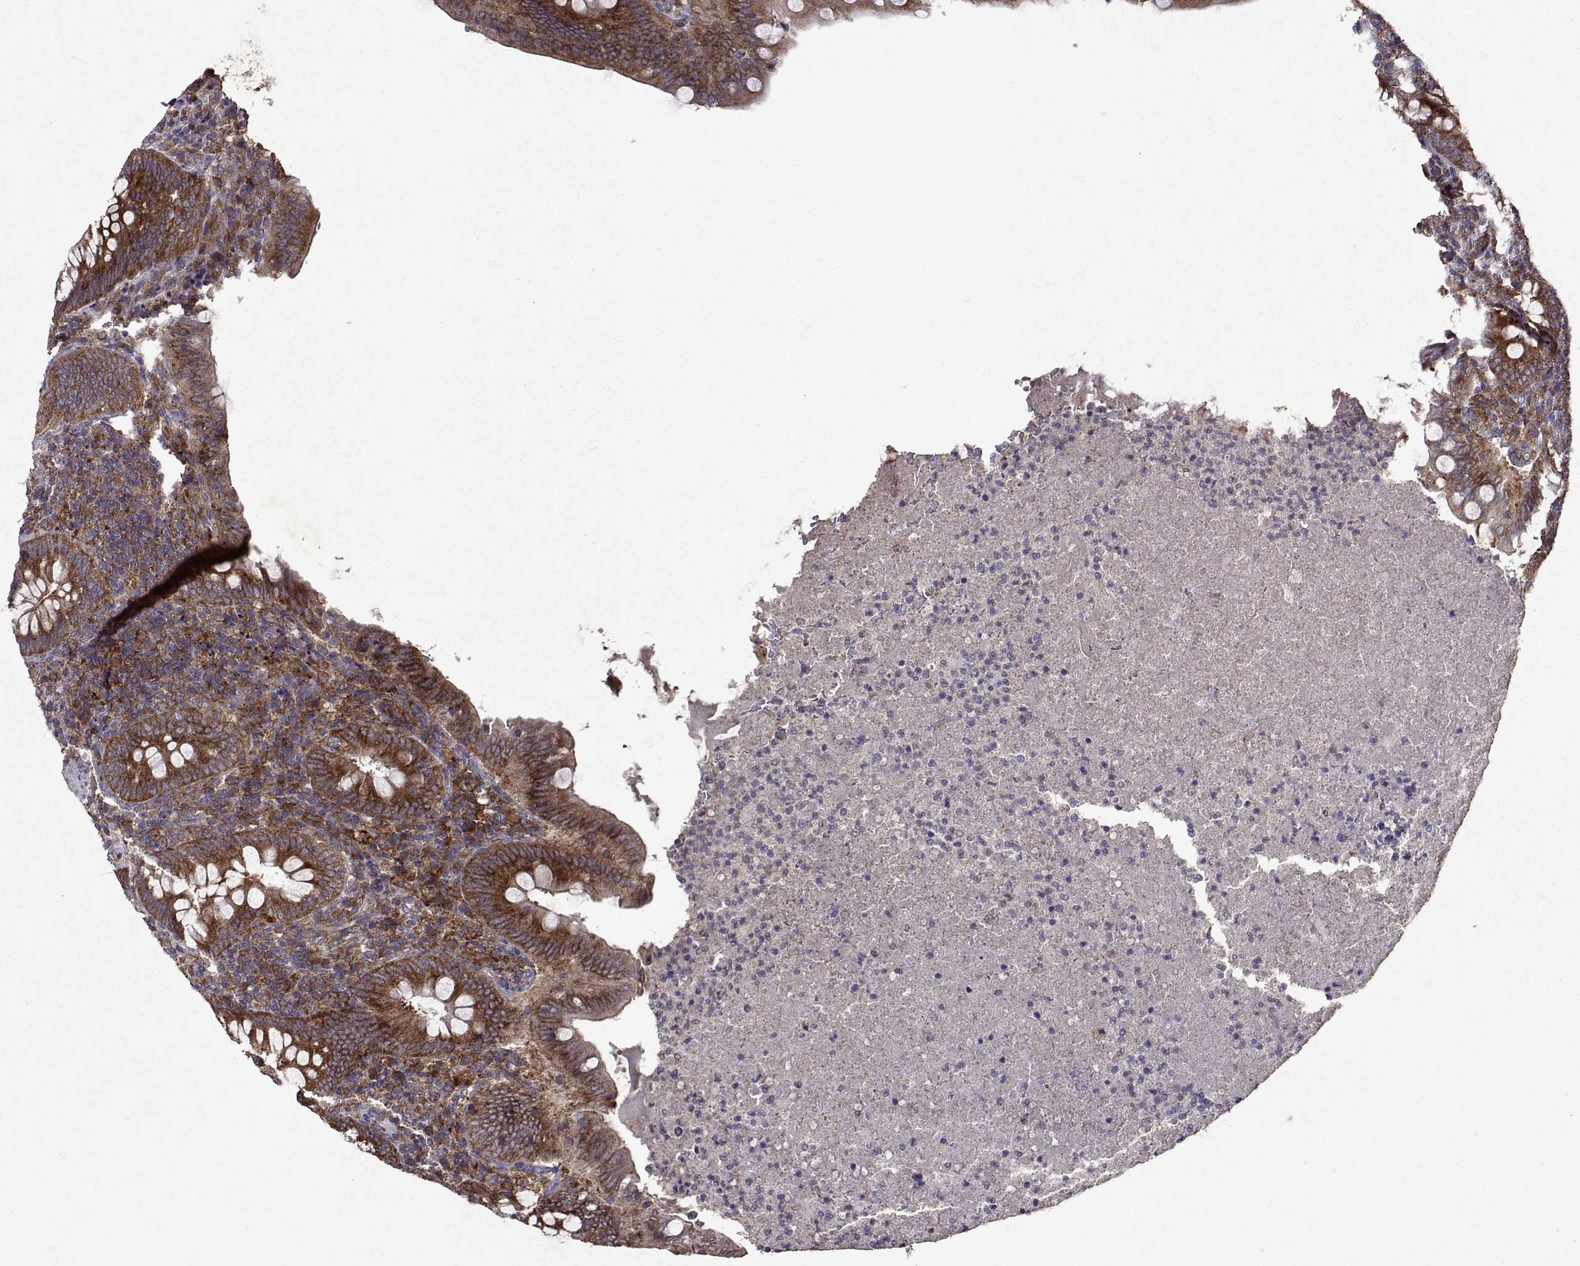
{"staining": {"intensity": "moderate", "quantity": ">75%", "location": "cytoplasmic/membranous"}, "tissue": "appendix", "cell_type": "Glandular cells", "image_type": "normal", "snomed": [{"axis": "morphology", "description": "Normal tissue, NOS"}, {"axis": "topography", "description": "Appendix"}], "caption": "Immunohistochemical staining of benign human appendix shows moderate cytoplasmic/membranous protein staining in approximately >75% of glandular cells. (Brightfield microscopy of DAB IHC at high magnification).", "gene": "TARBP2", "patient": {"sex": "male", "age": 47}}